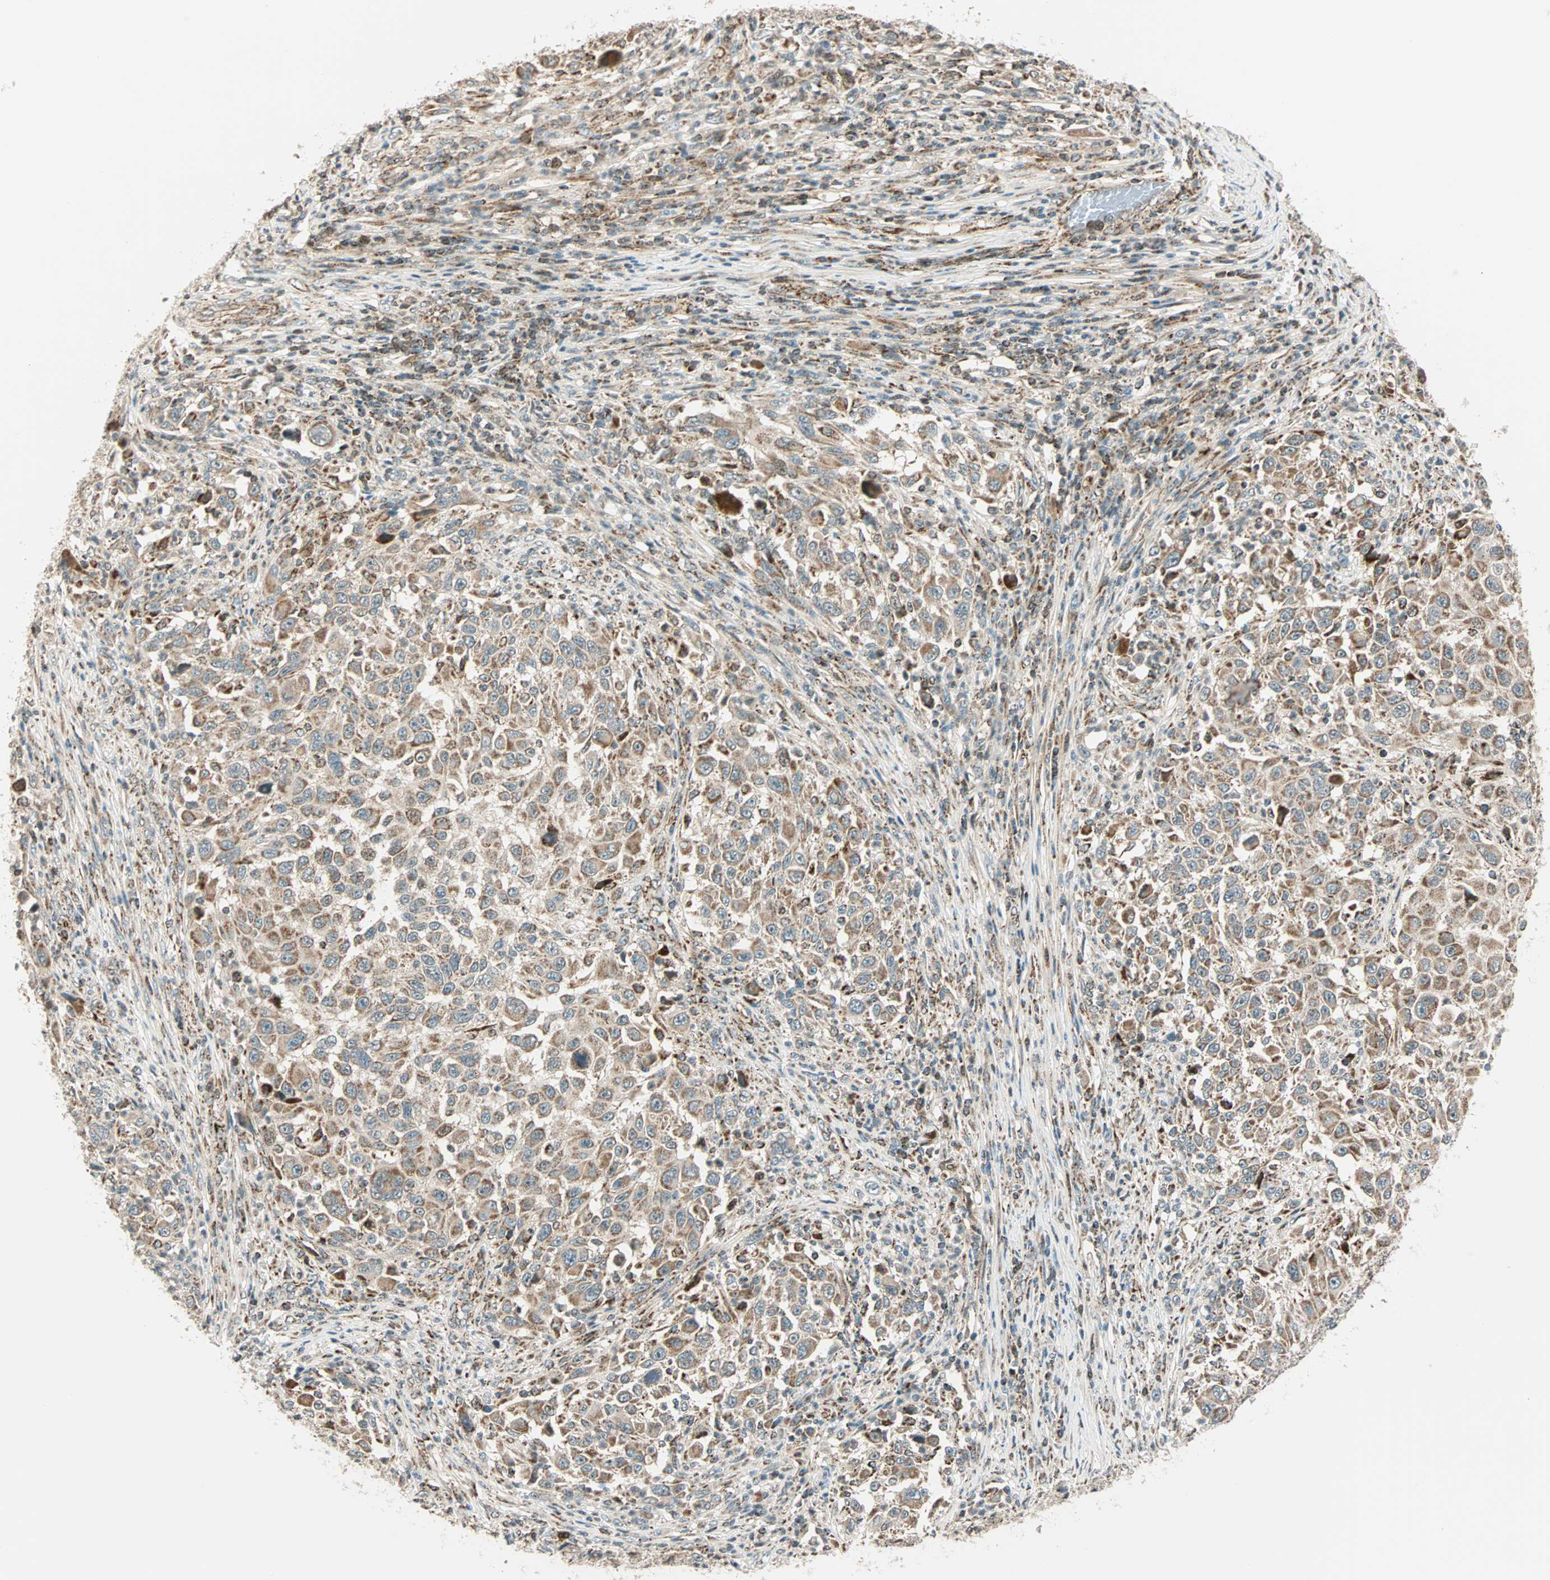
{"staining": {"intensity": "moderate", "quantity": ">75%", "location": "cytoplasmic/membranous"}, "tissue": "melanoma", "cell_type": "Tumor cells", "image_type": "cancer", "snomed": [{"axis": "morphology", "description": "Malignant melanoma, Metastatic site"}, {"axis": "topography", "description": "Lymph node"}], "caption": "Malignant melanoma (metastatic site) stained with a protein marker displays moderate staining in tumor cells.", "gene": "SPRY4", "patient": {"sex": "male", "age": 61}}